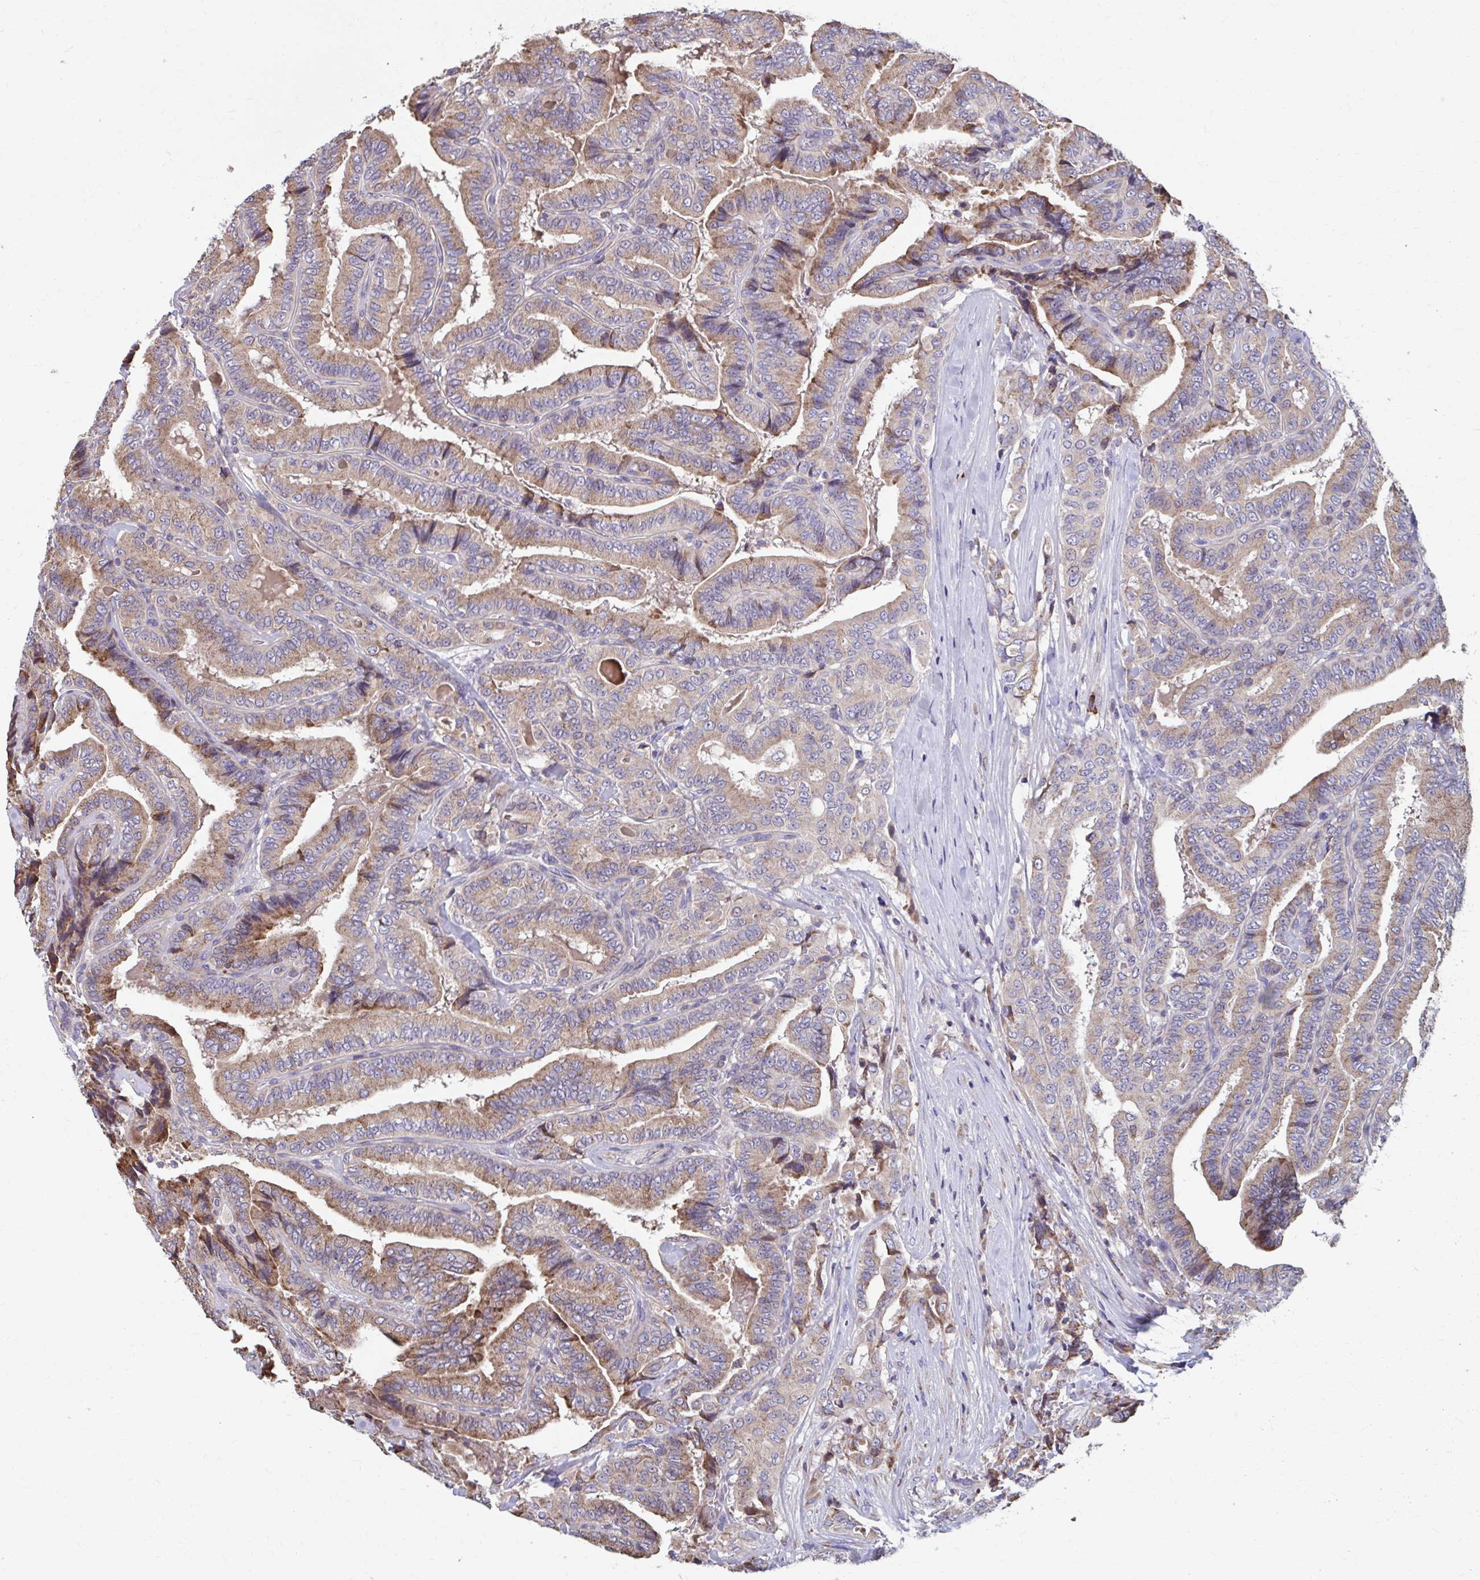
{"staining": {"intensity": "moderate", "quantity": ">75%", "location": "cytoplasmic/membranous"}, "tissue": "thyroid cancer", "cell_type": "Tumor cells", "image_type": "cancer", "snomed": [{"axis": "morphology", "description": "Papillary adenocarcinoma, NOS"}, {"axis": "topography", "description": "Thyroid gland"}], "caption": "This is an image of immunohistochemistry staining of thyroid papillary adenocarcinoma, which shows moderate expression in the cytoplasmic/membranous of tumor cells.", "gene": "FKBP2", "patient": {"sex": "male", "age": 61}}